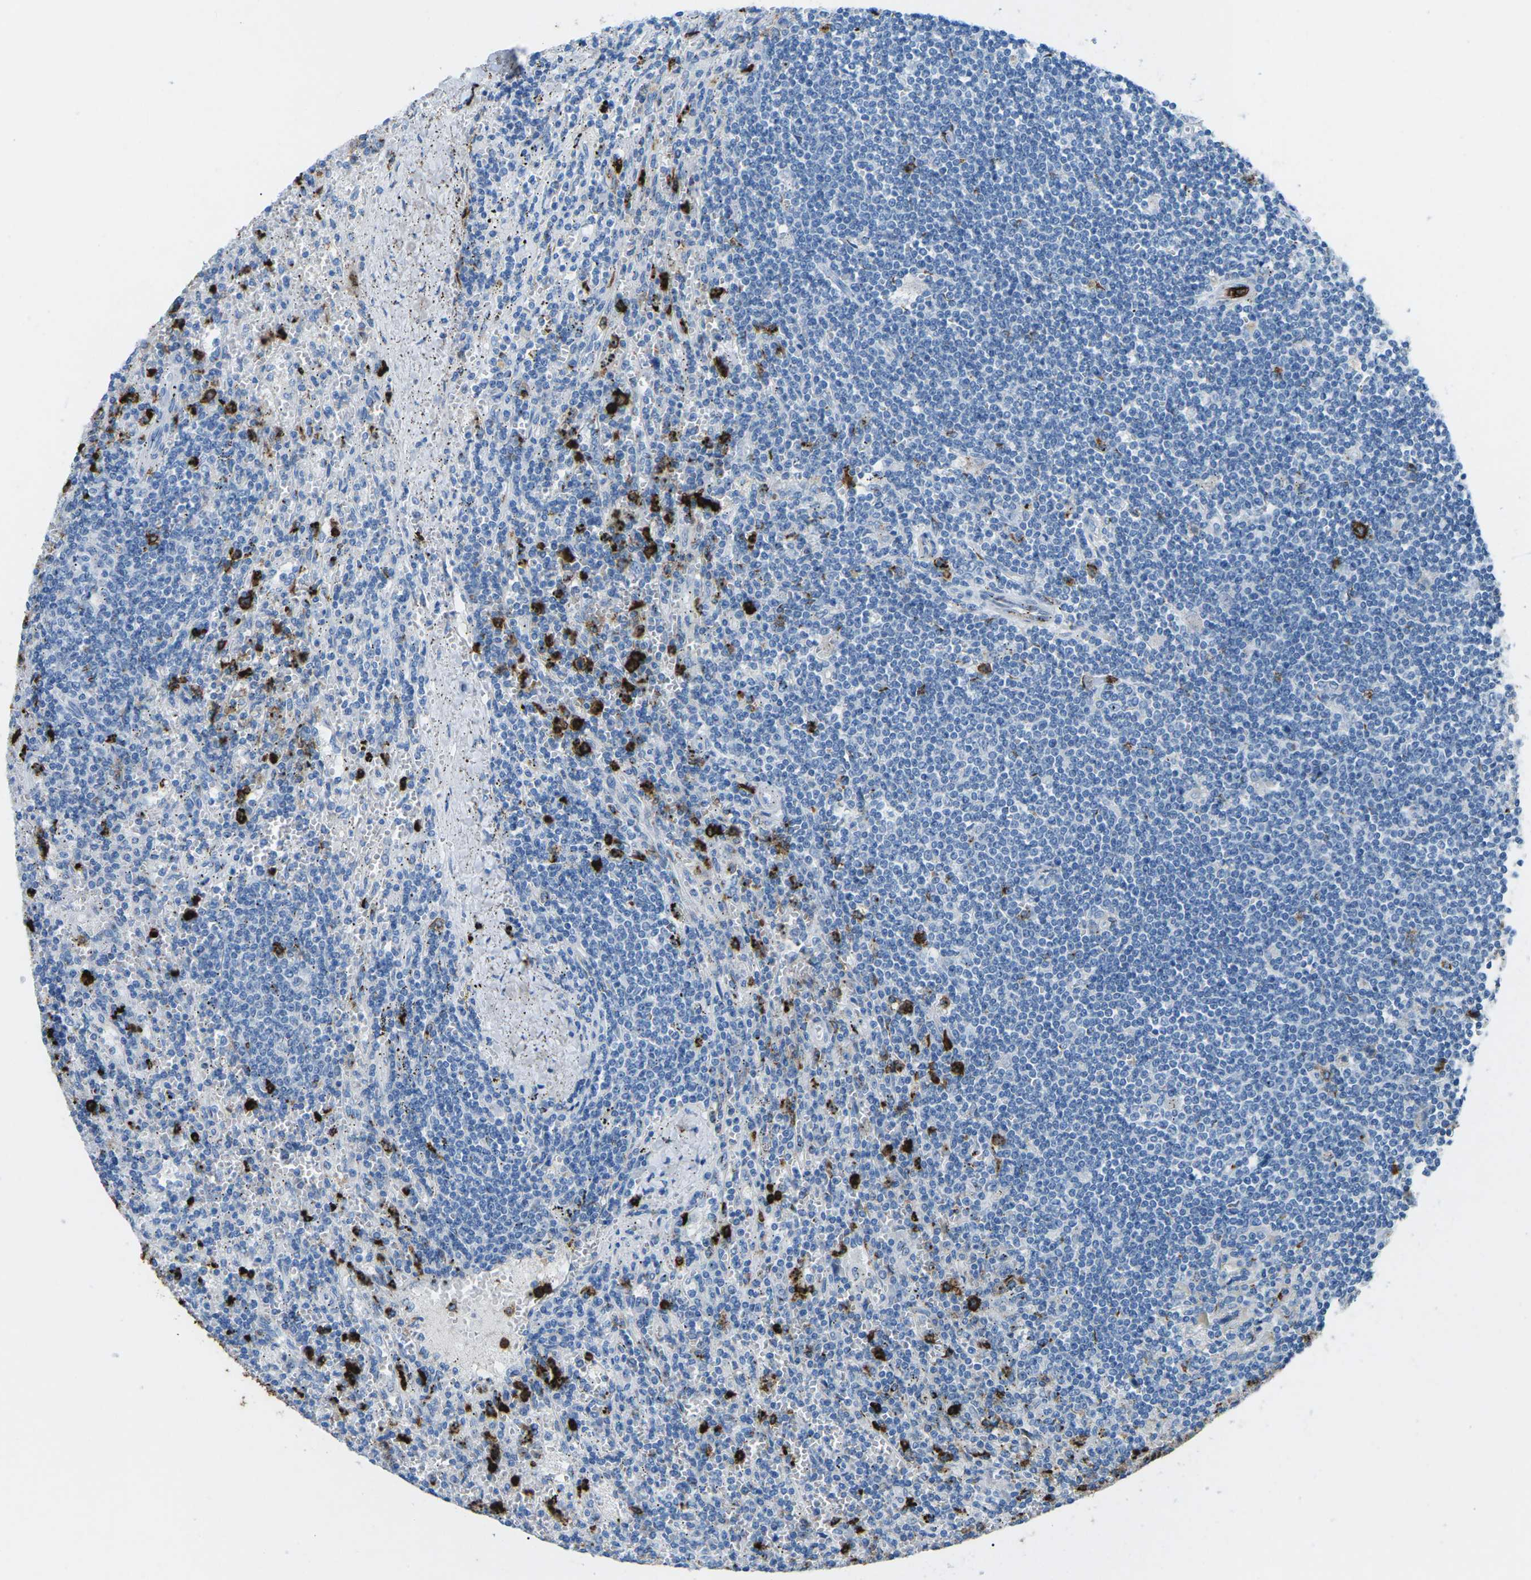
{"staining": {"intensity": "negative", "quantity": "none", "location": "none"}, "tissue": "lymphoma", "cell_type": "Tumor cells", "image_type": "cancer", "snomed": [{"axis": "morphology", "description": "Malignant lymphoma, non-Hodgkin's type, Low grade"}, {"axis": "topography", "description": "Spleen"}], "caption": "Tumor cells show no significant expression in lymphoma.", "gene": "CTAGE1", "patient": {"sex": "male", "age": 76}}